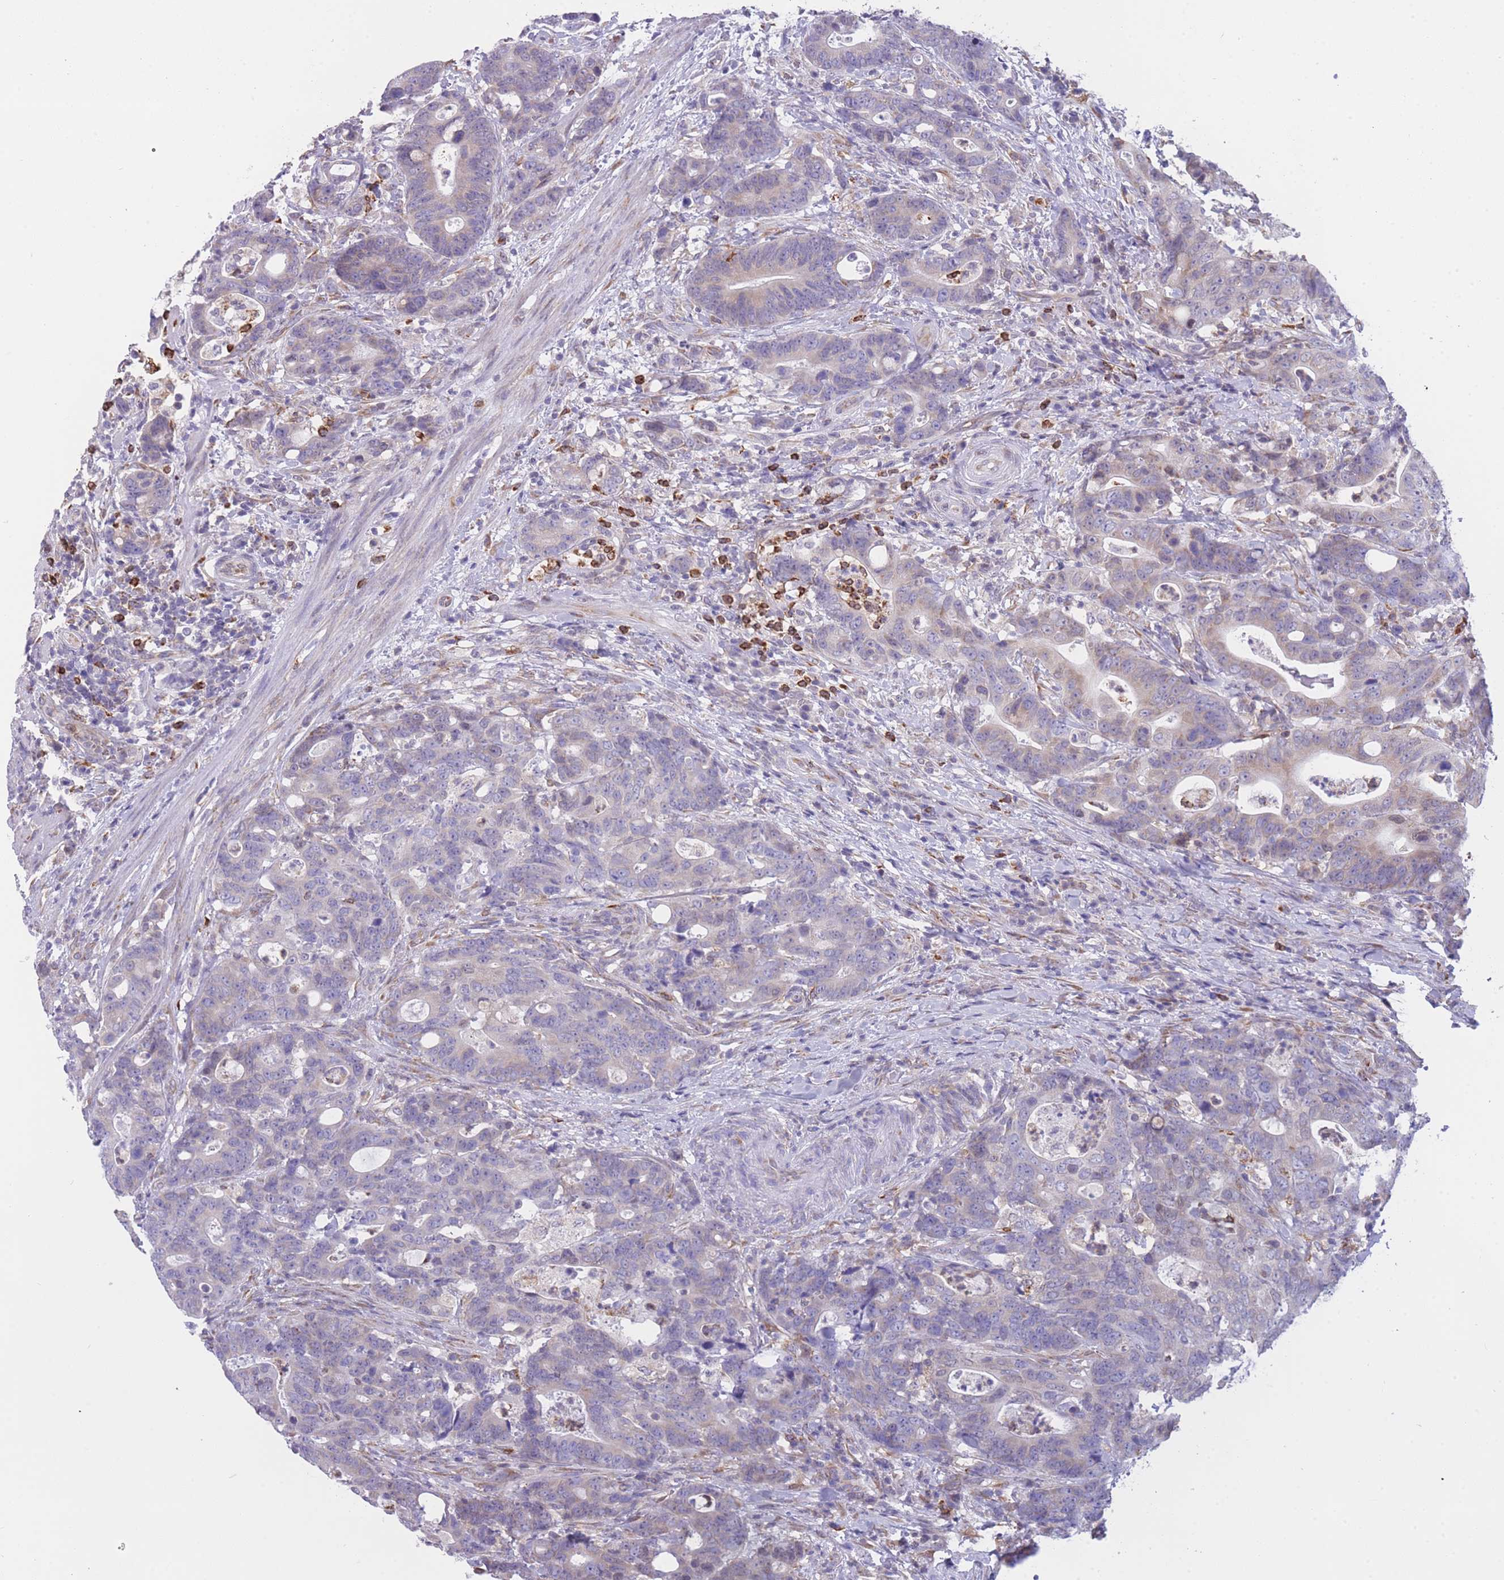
{"staining": {"intensity": "weak", "quantity": "25%-75%", "location": "cytoplasmic/membranous"}, "tissue": "colorectal cancer", "cell_type": "Tumor cells", "image_type": "cancer", "snomed": [{"axis": "morphology", "description": "Adenocarcinoma, NOS"}, {"axis": "topography", "description": "Colon"}], "caption": "Tumor cells display low levels of weak cytoplasmic/membranous staining in approximately 25%-75% of cells in adenocarcinoma (colorectal).", "gene": "ZNF662", "patient": {"sex": "female", "age": 82}}